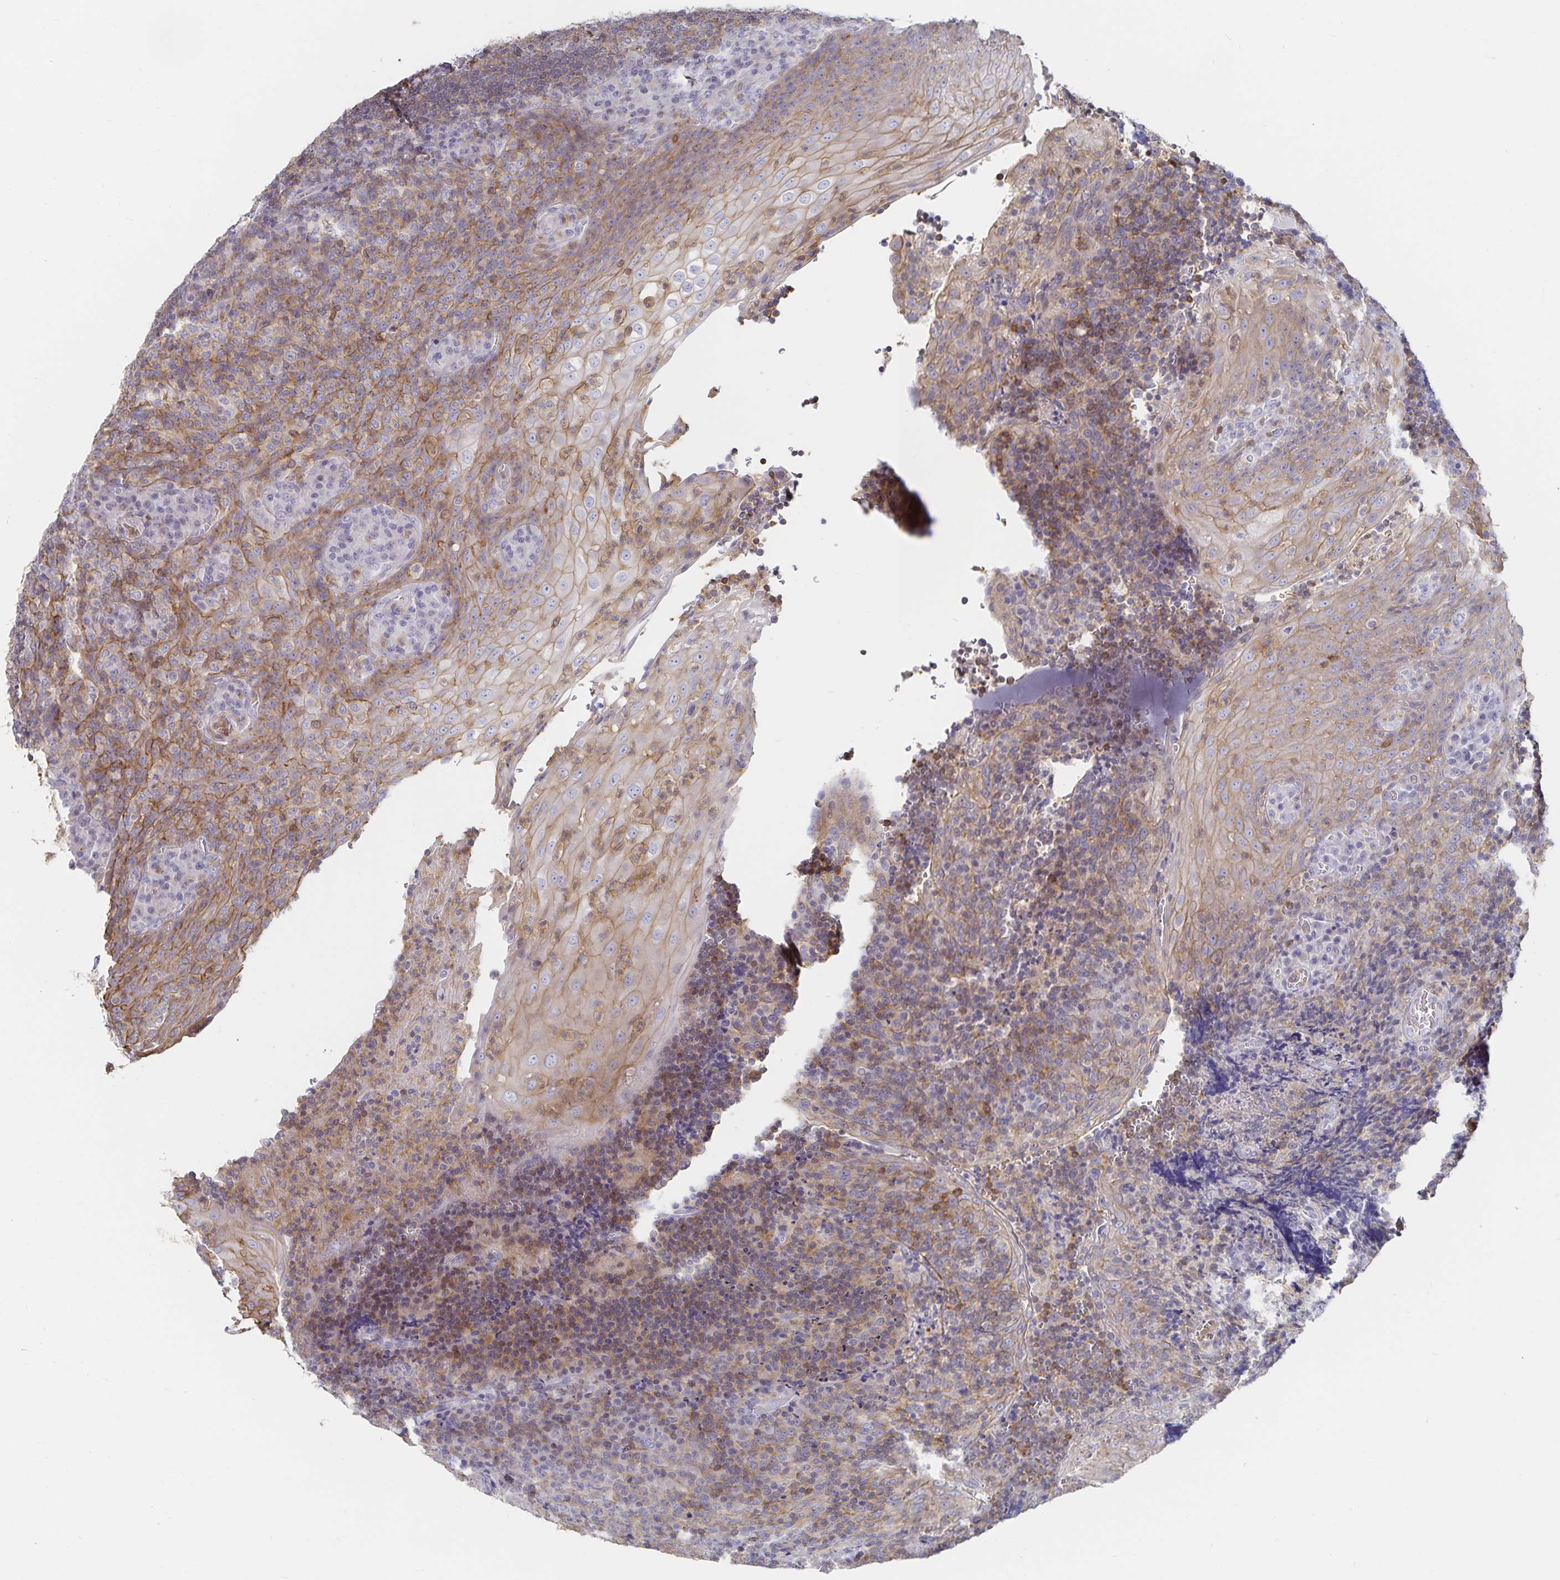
{"staining": {"intensity": "negative", "quantity": "none", "location": "none"}, "tissue": "tonsil", "cell_type": "Germinal center cells", "image_type": "normal", "snomed": [{"axis": "morphology", "description": "Normal tissue, NOS"}, {"axis": "topography", "description": "Tonsil"}], "caption": "The histopathology image reveals no staining of germinal center cells in unremarkable tonsil.", "gene": "PIK3CD", "patient": {"sex": "male", "age": 17}}